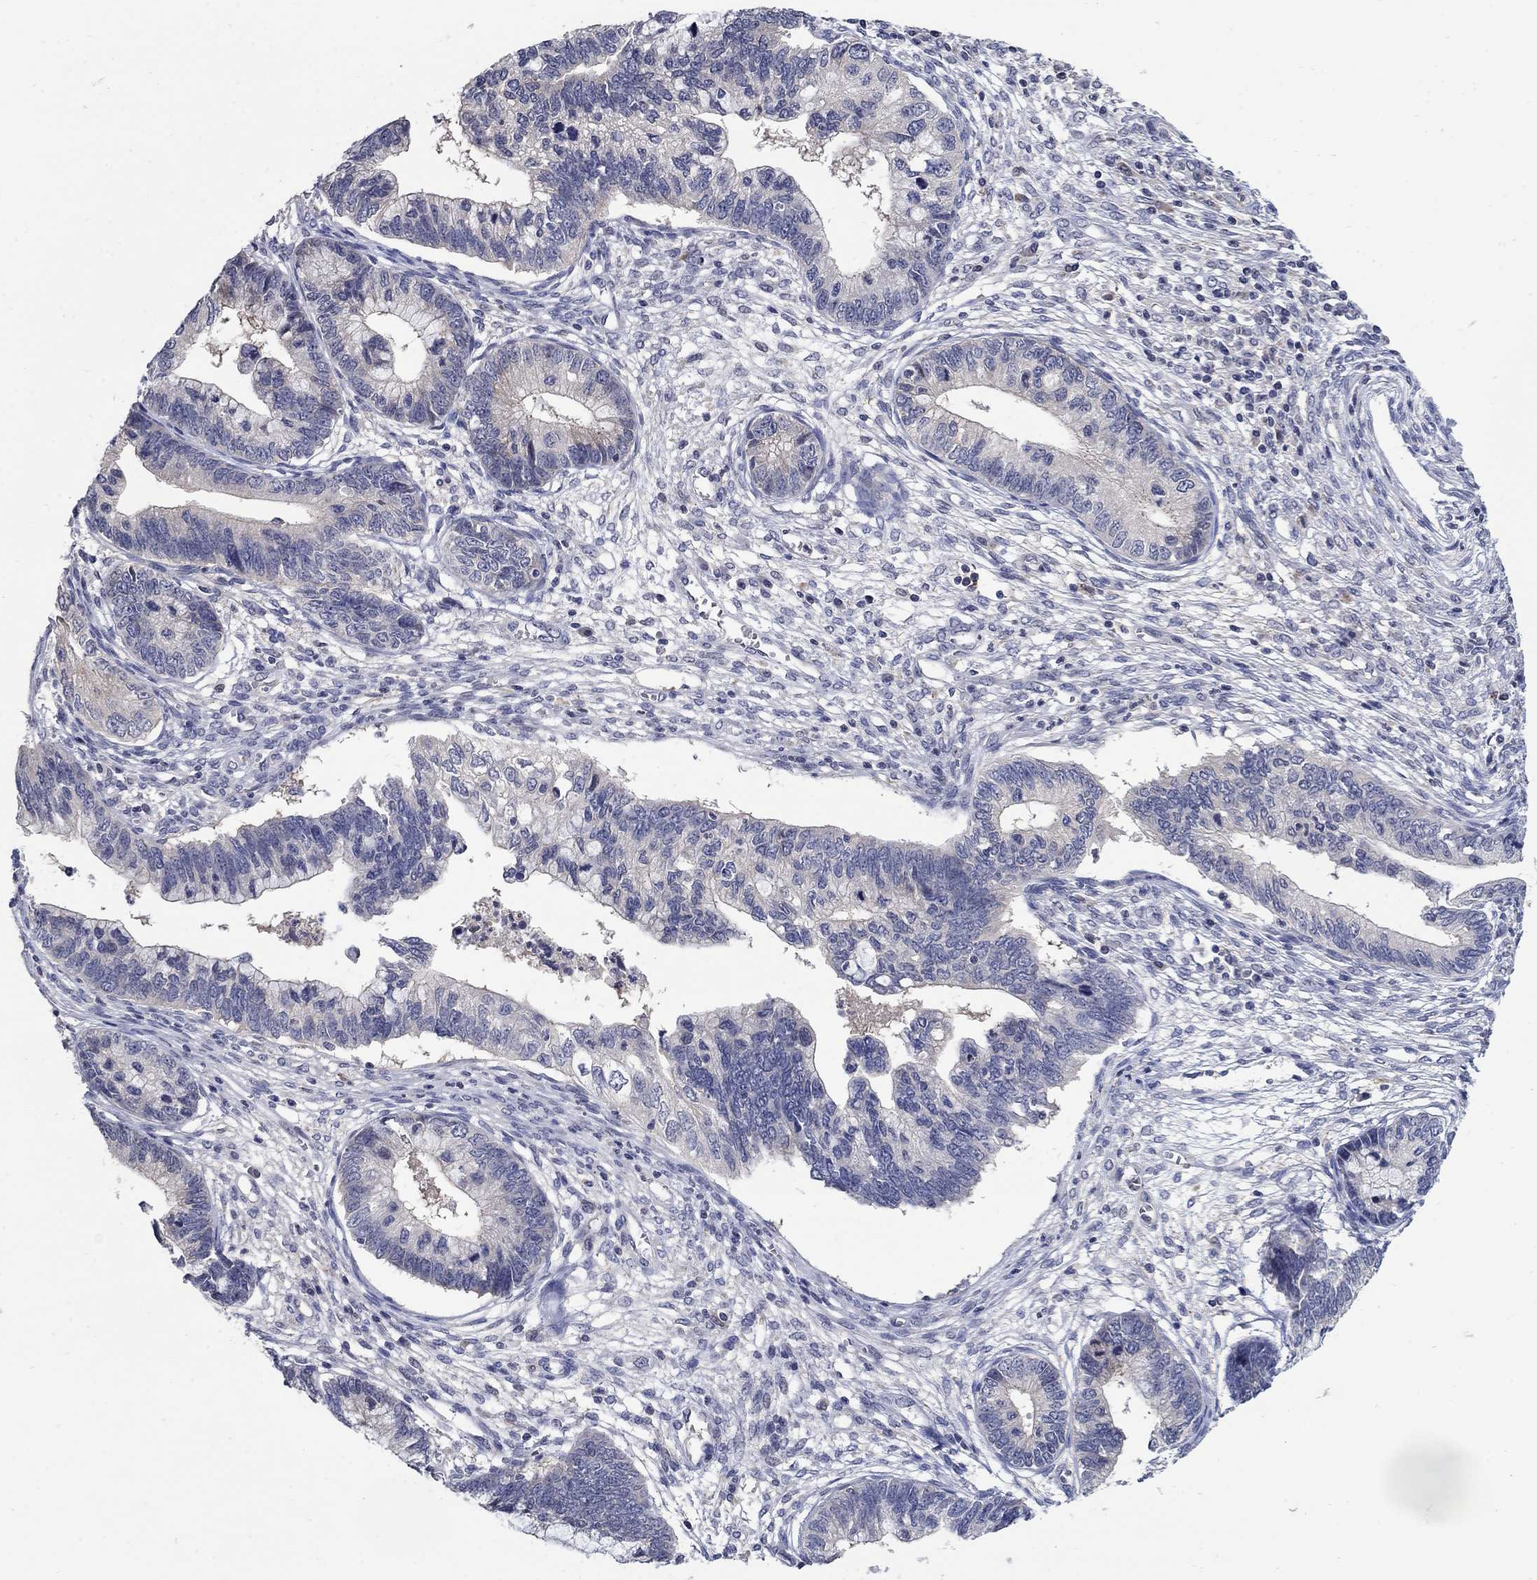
{"staining": {"intensity": "negative", "quantity": "none", "location": "none"}, "tissue": "cervical cancer", "cell_type": "Tumor cells", "image_type": "cancer", "snomed": [{"axis": "morphology", "description": "Adenocarcinoma, NOS"}, {"axis": "topography", "description": "Cervix"}], "caption": "DAB immunohistochemical staining of cervical adenocarcinoma demonstrates no significant expression in tumor cells.", "gene": "CETN1", "patient": {"sex": "female", "age": 44}}